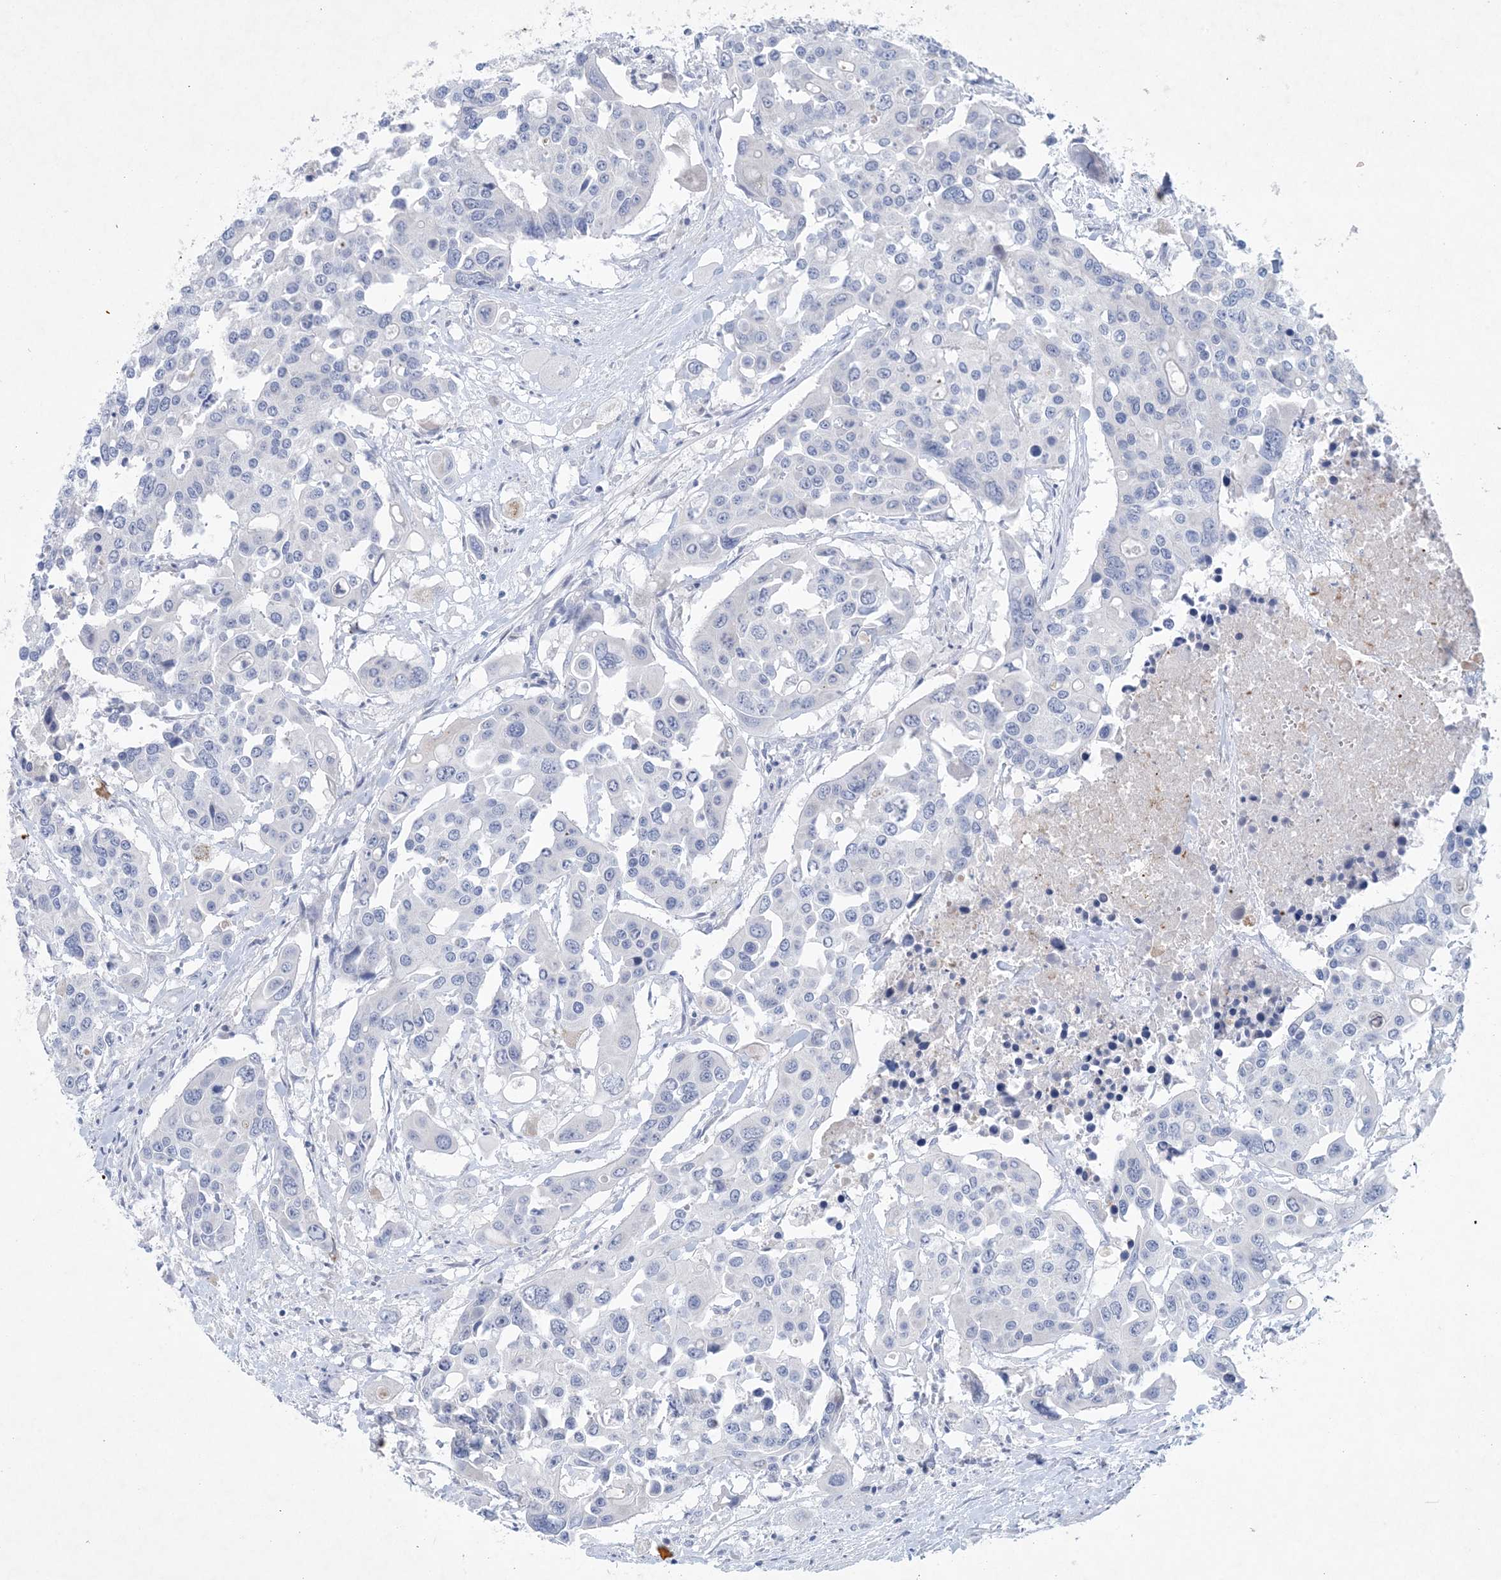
{"staining": {"intensity": "negative", "quantity": "none", "location": "none"}, "tissue": "colorectal cancer", "cell_type": "Tumor cells", "image_type": "cancer", "snomed": [{"axis": "morphology", "description": "Adenocarcinoma, NOS"}, {"axis": "topography", "description": "Colon"}], "caption": "Immunohistochemical staining of colorectal cancer (adenocarcinoma) shows no significant positivity in tumor cells.", "gene": "GABRG1", "patient": {"sex": "male", "age": 77}}